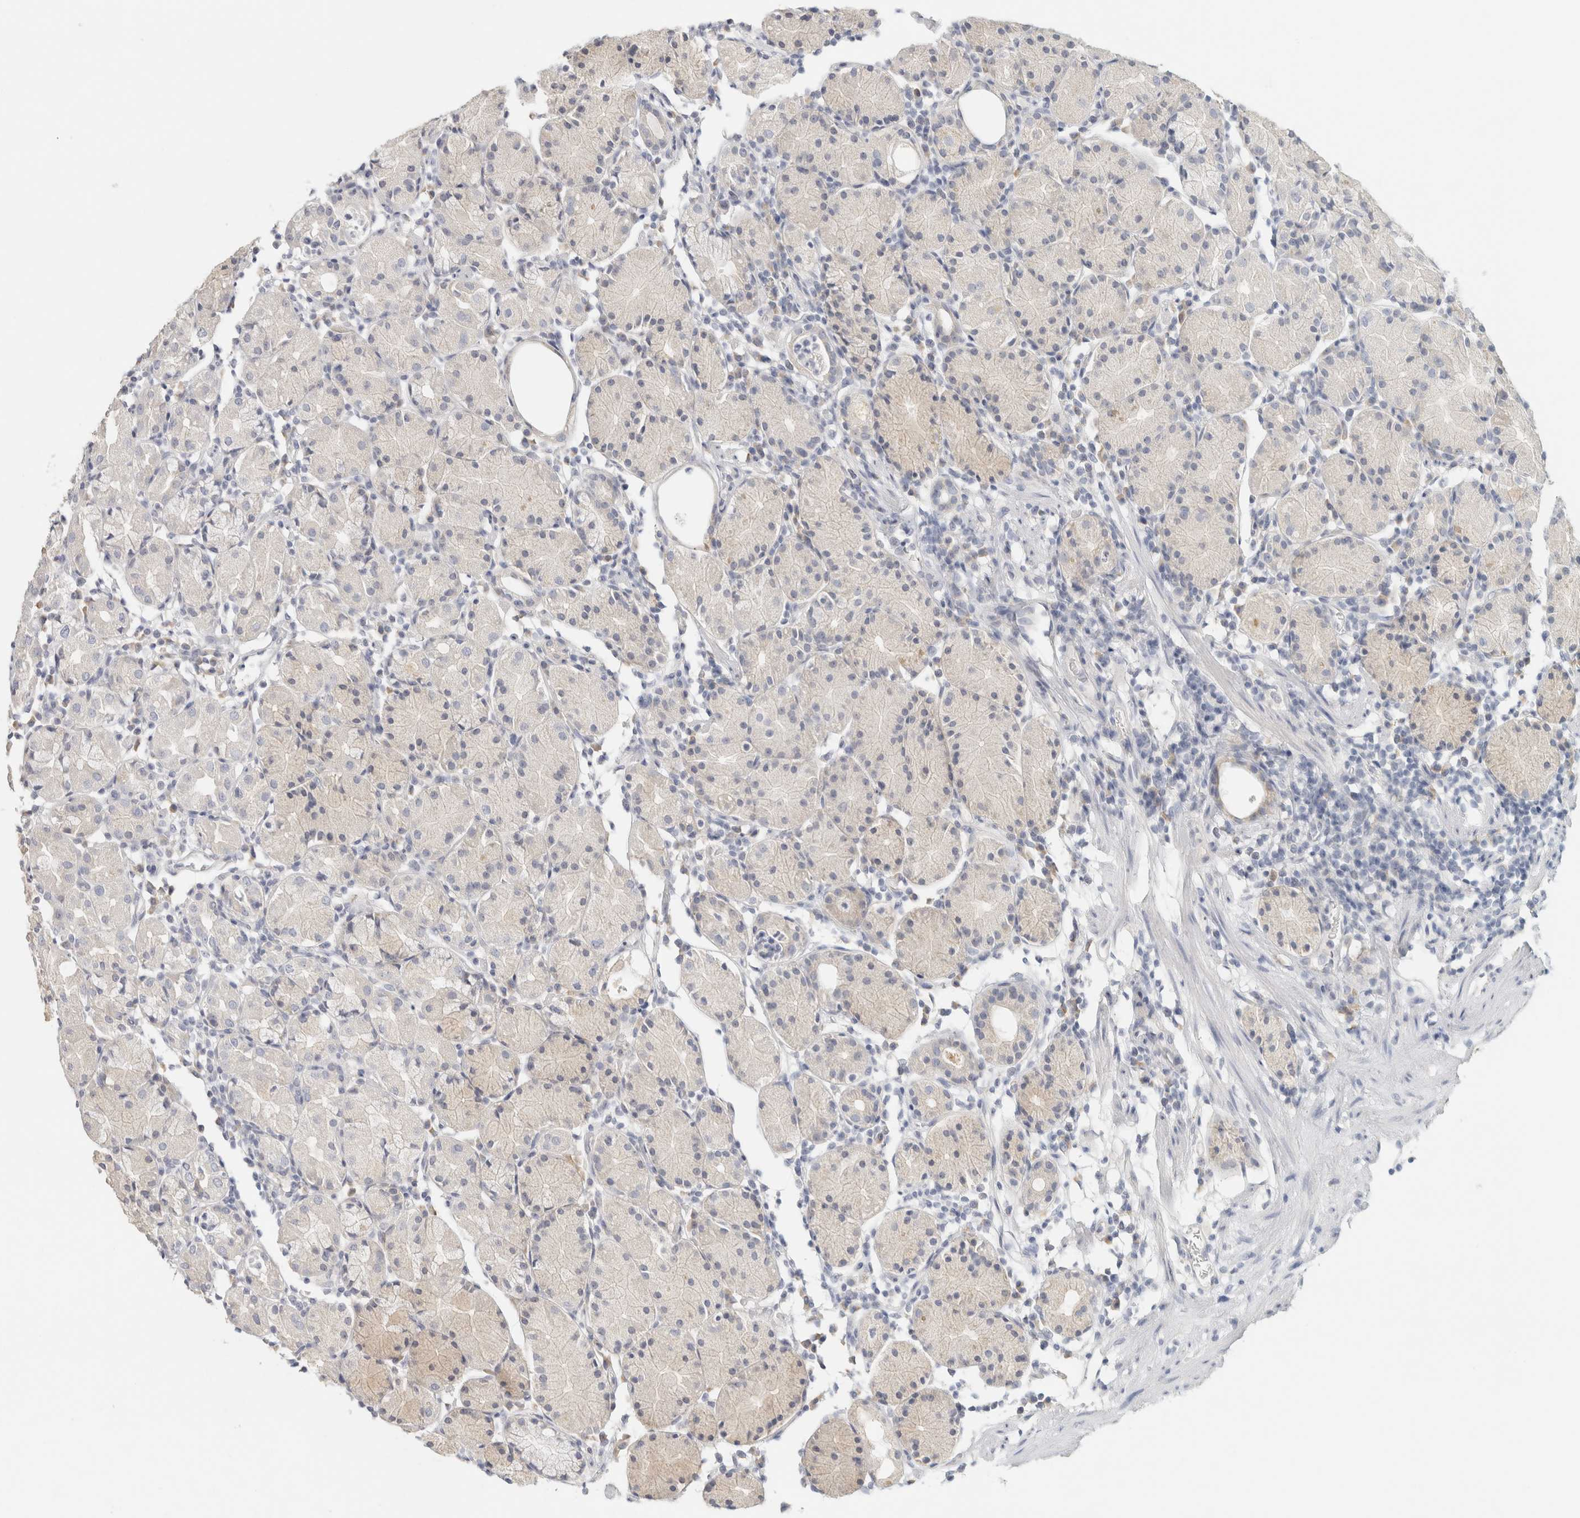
{"staining": {"intensity": "negative", "quantity": "none", "location": "none"}, "tissue": "stomach", "cell_type": "Glandular cells", "image_type": "normal", "snomed": [{"axis": "morphology", "description": "Normal tissue, NOS"}, {"axis": "topography", "description": "Stomach"}, {"axis": "topography", "description": "Stomach, lower"}], "caption": "Photomicrograph shows no significant protein expression in glandular cells of benign stomach. The staining is performed using DAB (3,3'-diaminobenzidine) brown chromogen with nuclei counter-stained in using hematoxylin.", "gene": "NEFM", "patient": {"sex": "female", "age": 75}}